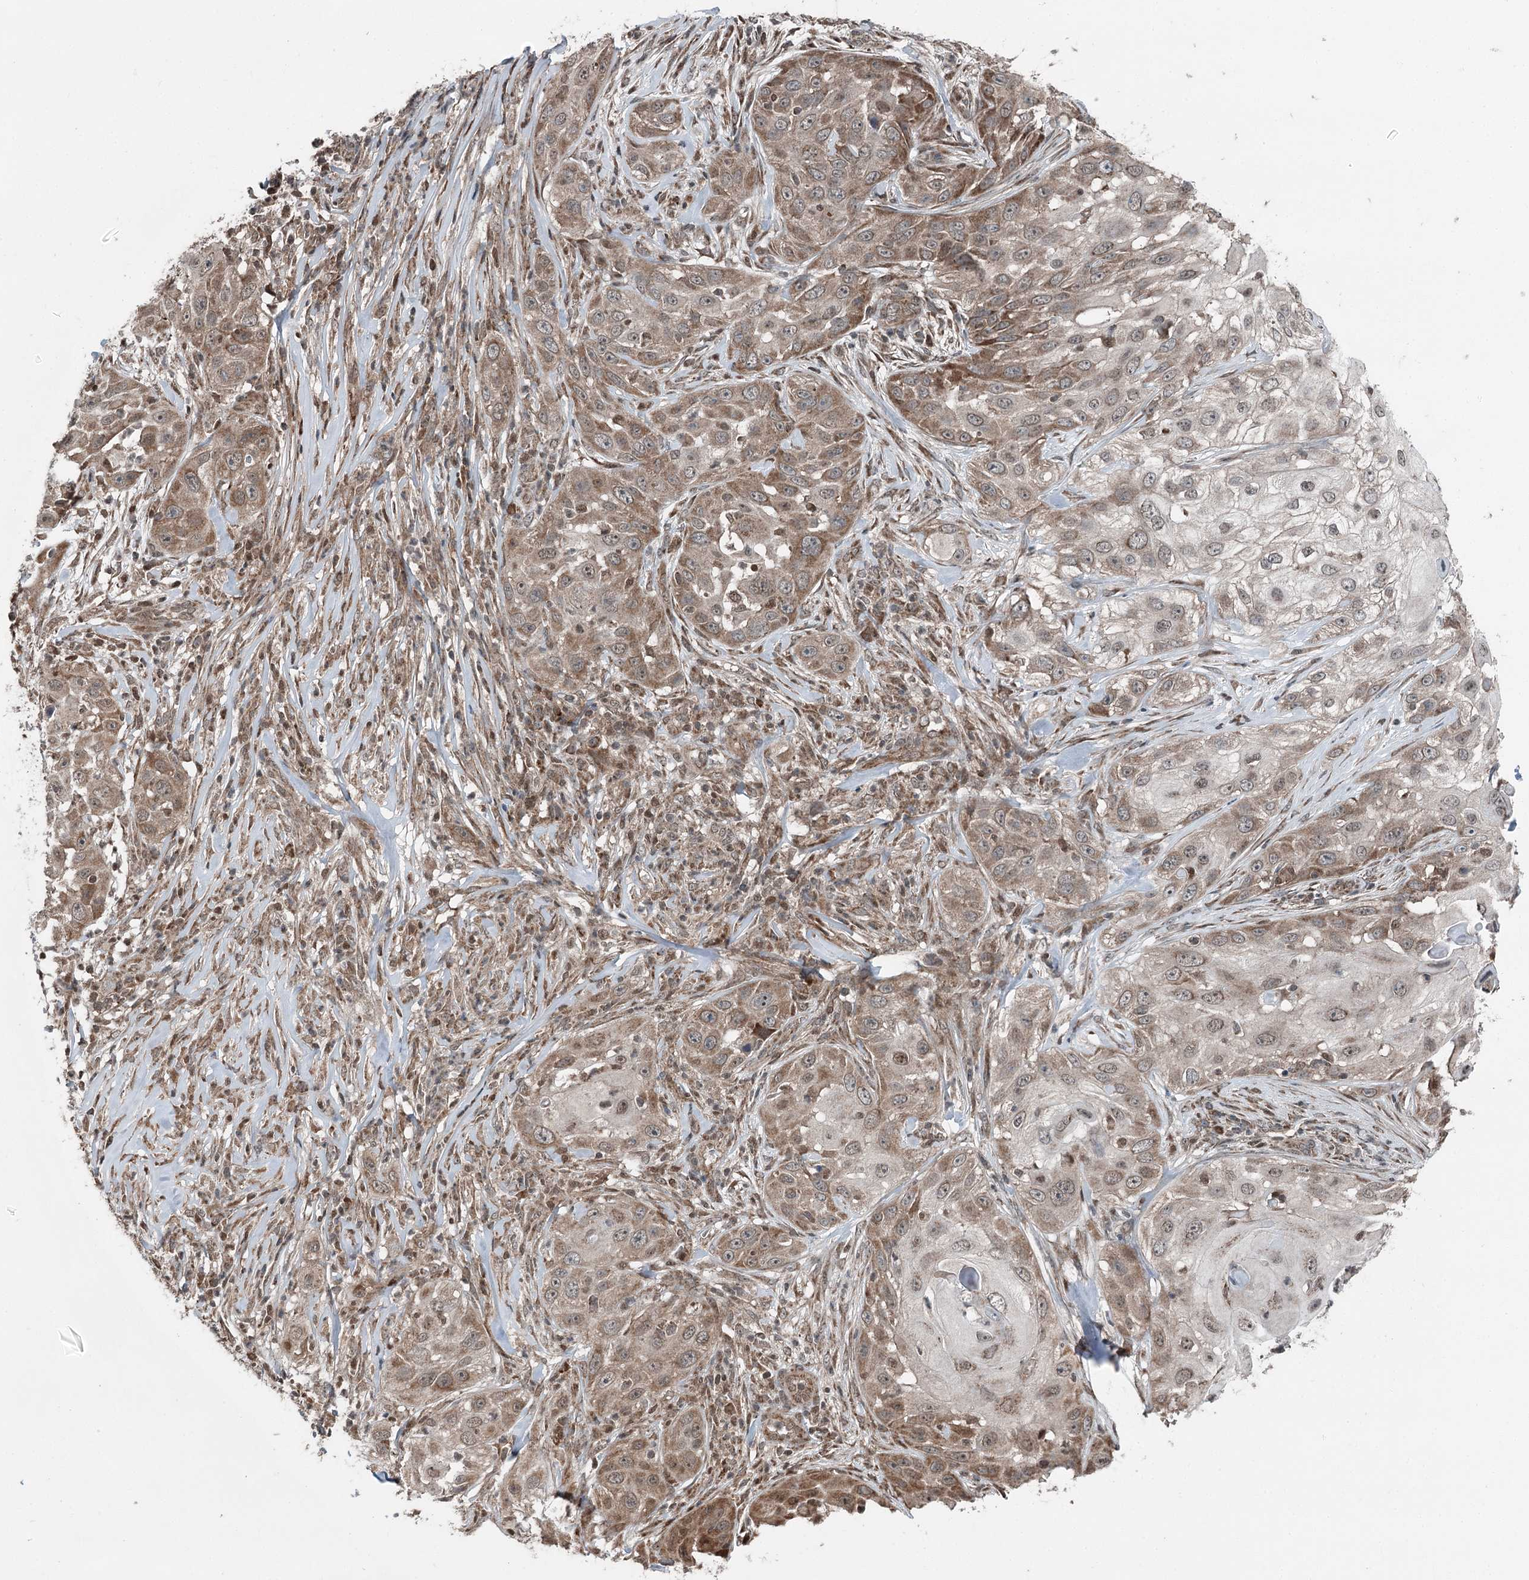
{"staining": {"intensity": "moderate", "quantity": ">75%", "location": "cytoplasmic/membranous"}, "tissue": "skin cancer", "cell_type": "Tumor cells", "image_type": "cancer", "snomed": [{"axis": "morphology", "description": "Squamous cell carcinoma, NOS"}, {"axis": "topography", "description": "Skin"}], "caption": "Tumor cells demonstrate medium levels of moderate cytoplasmic/membranous staining in approximately >75% of cells in skin squamous cell carcinoma.", "gene": "WAPL", "patient": {"sex": "female", "age": 44}}